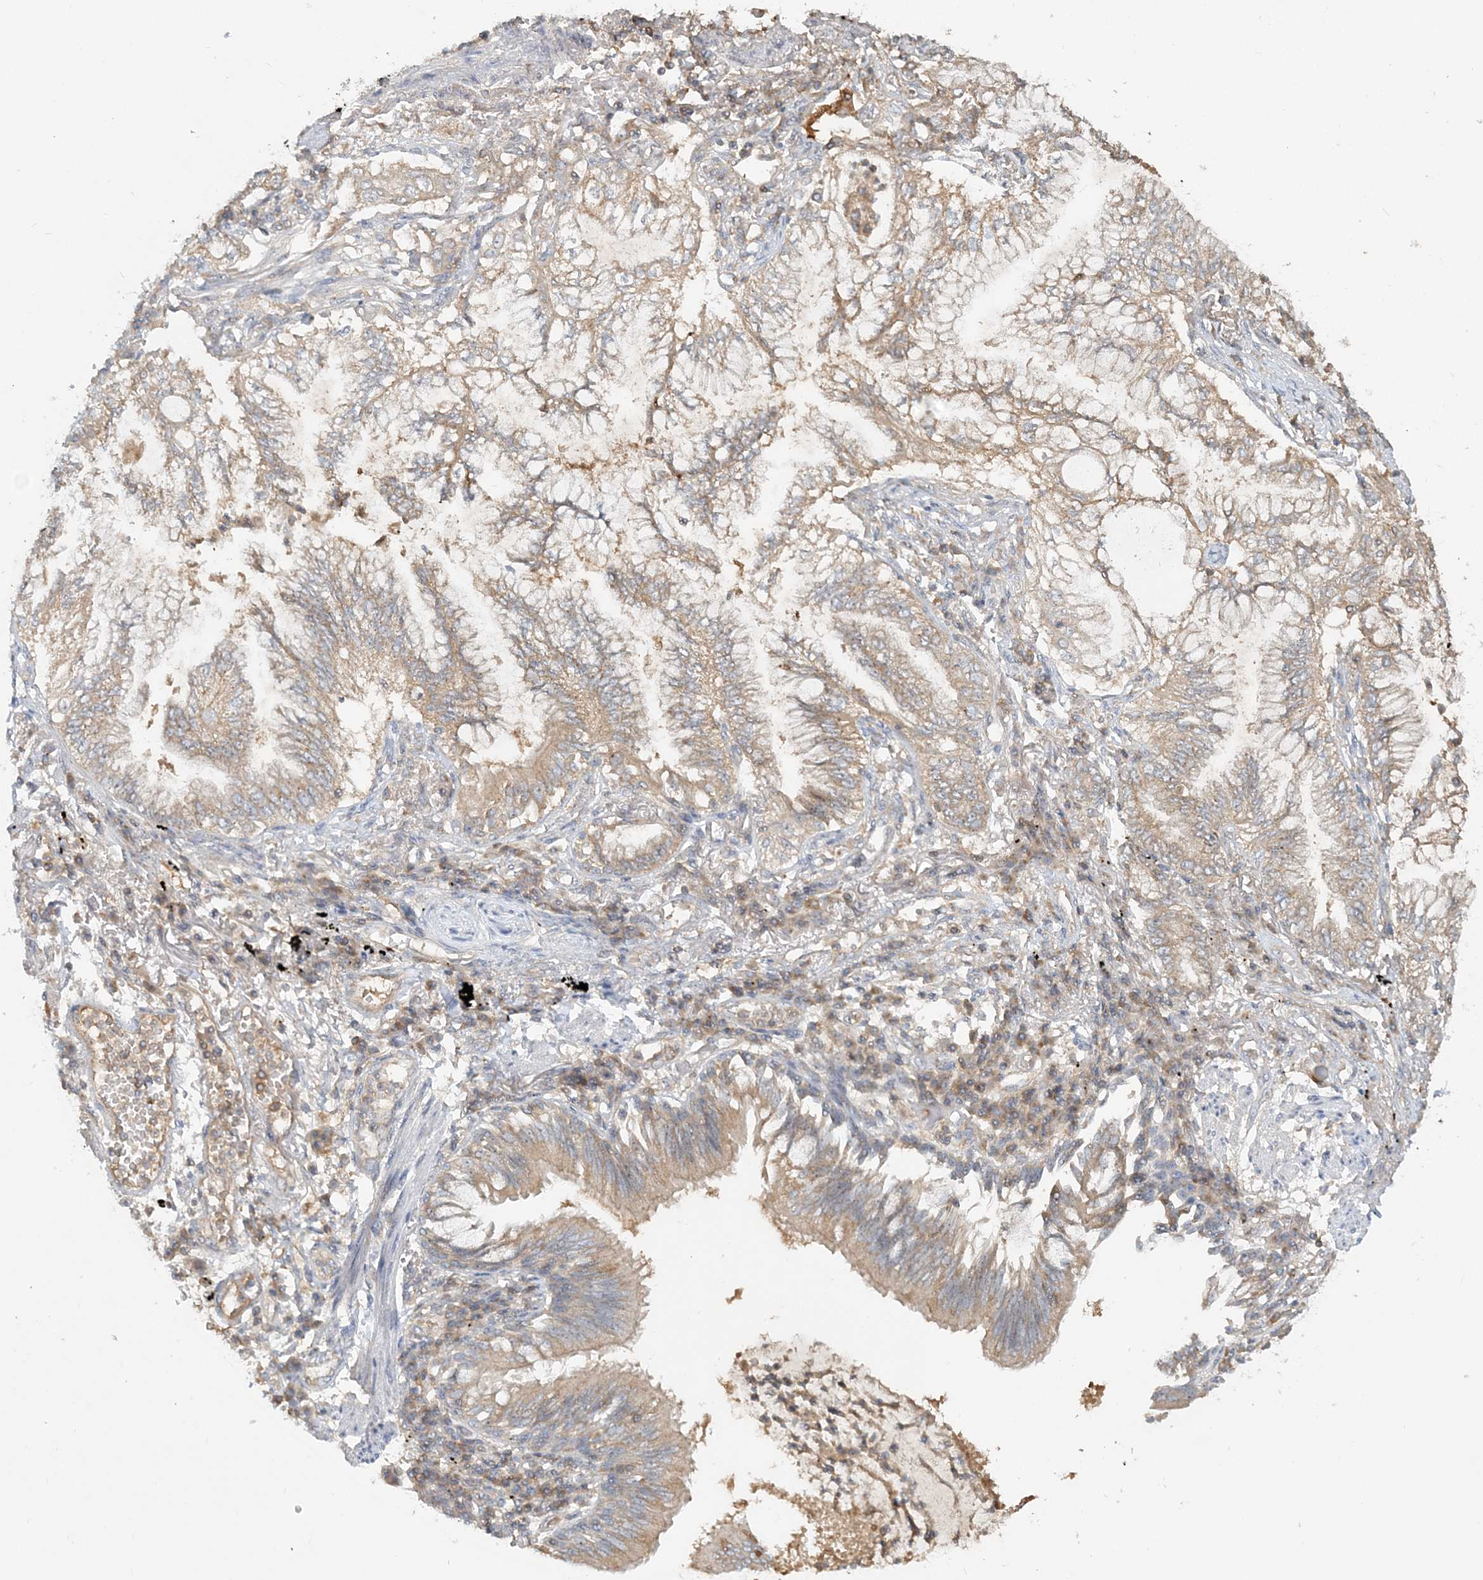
{"staining": {"intensity": "weak", "quantity": ">75%", "location": "cytoplasmic/membranous"}, "tissue": "lung cancer", "cell_type": "Tumor cells", "image_type": "cancer", "snomed": [{"axis": "morphology", "description": "Adenocarcinoma, NOS"}, {"axis": "topography", "description": "Lung"}], "caption": "Protein expression analysis of human lung cancer (adenocarcinoma) reveals weak cytoplasmic/membranous expression in approximately >75% of tumor cells.", "gene": "AP1AR", "patient": {"sex": "female", "age": 70}}